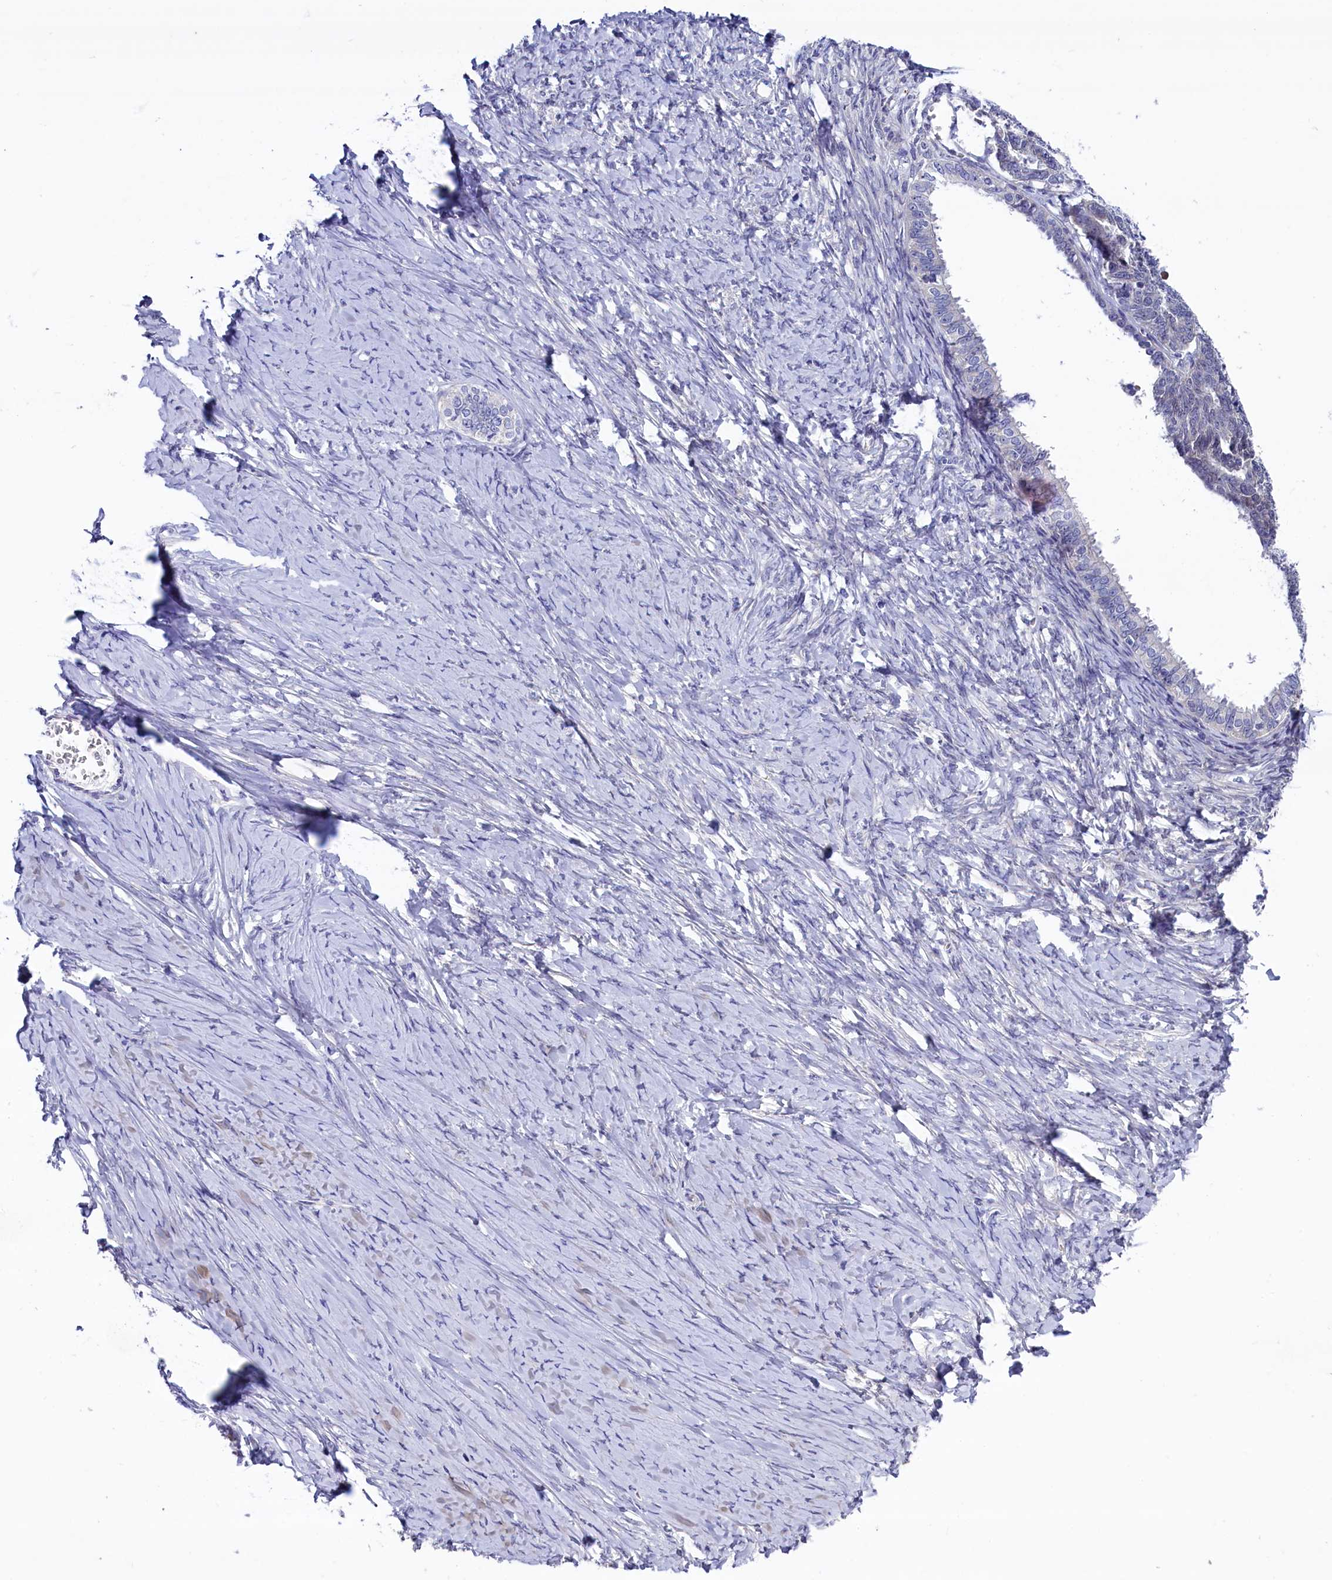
{"staining": {"intensity": "negative", "quantity": "none", "location": "none"}, "tissue": "ovarian cancer", "cell_type": "Tumor cells", "image_type": "cancer", "snomed": [{"axis": "morphology", "description": "Cystadenocarcinoma, serous, NOS"}, {"axis": "topography", "description": "Ovary"}], "caption": "Micrograph shows no significant protein staining in tumor cells of ovarian serous cystadenocarcinoma.", "gene": "SLC39A6", "patient": {"sex": "female", "age": 79}}